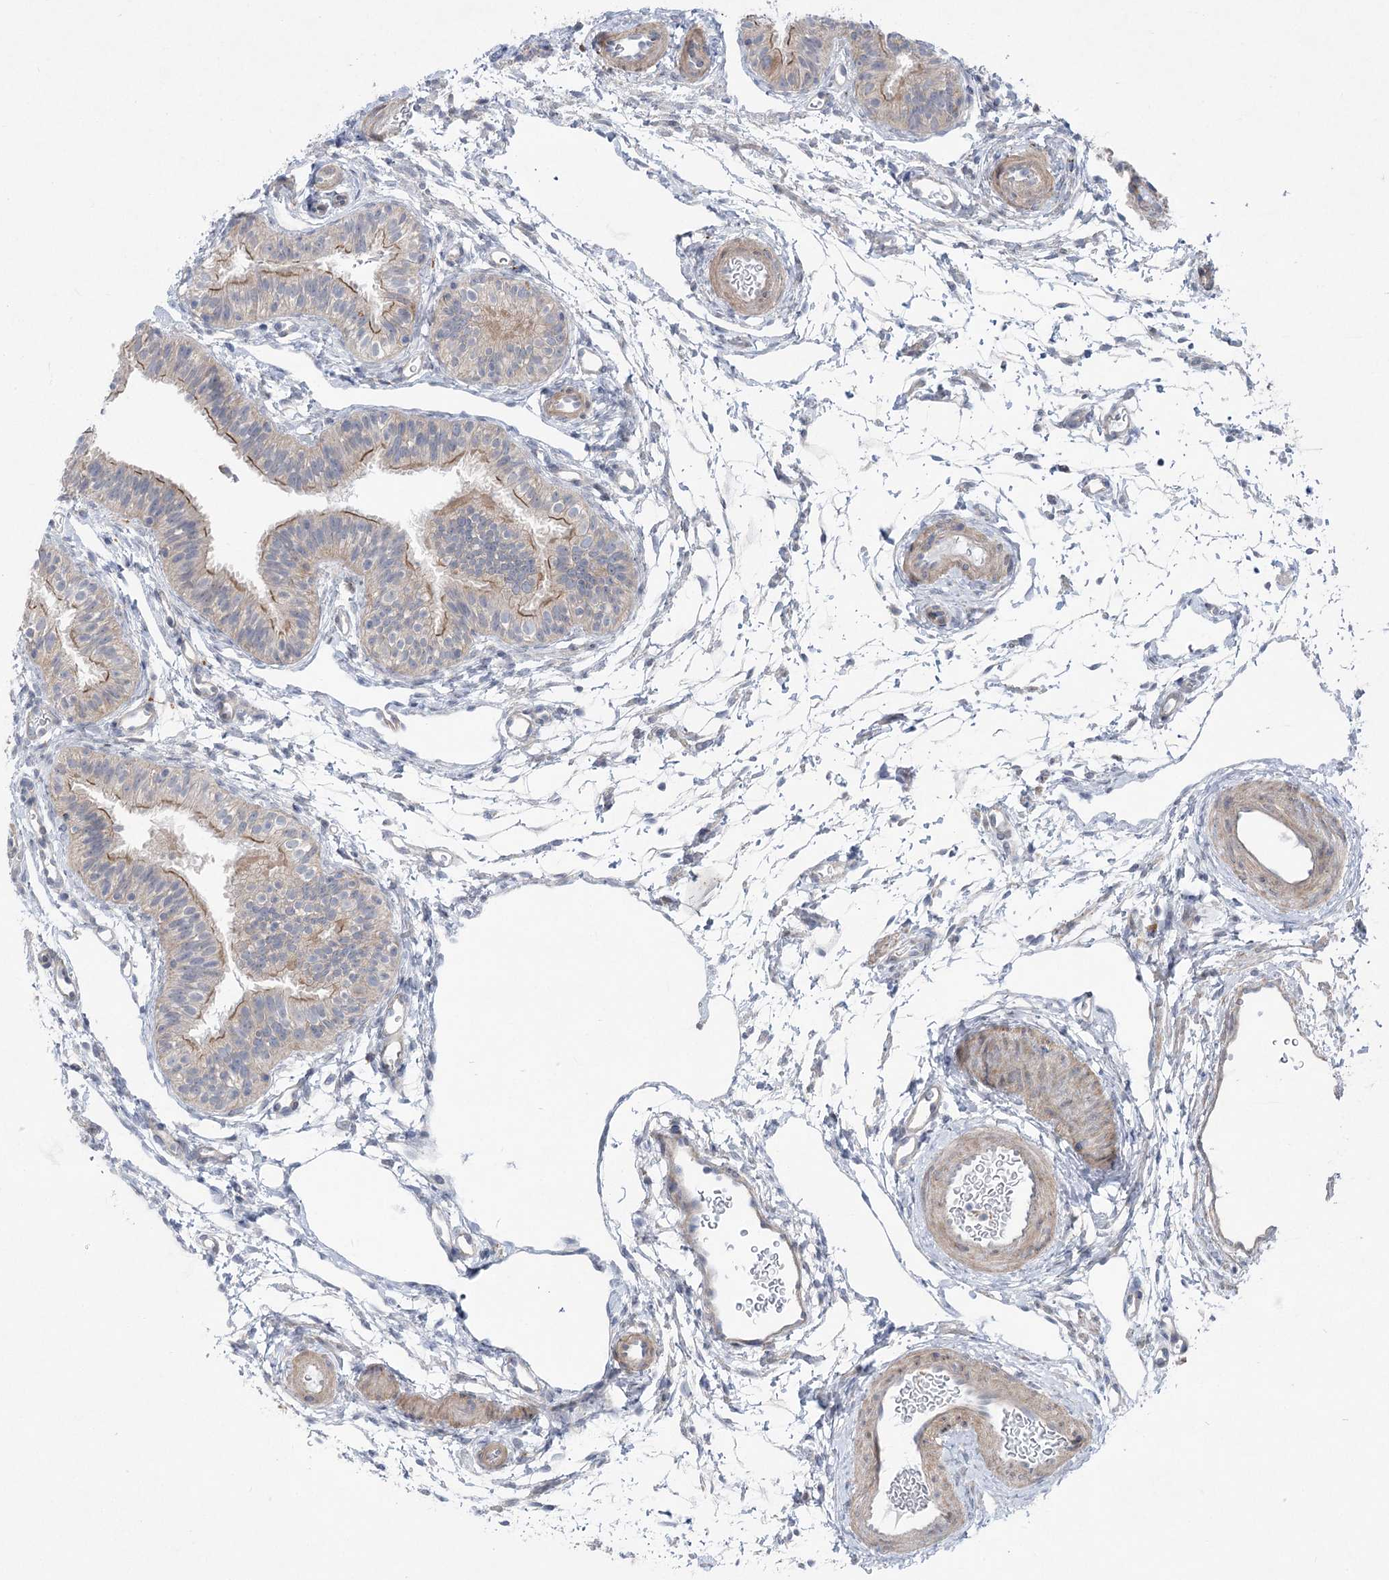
{"staining": {"intensity": "moderate", "quantity": "<25%", "location": "cytoplasmic/membranous"}, "tissue": "fallopian tube", "cell_type": "Glandular cells", "image_type": "normal", "snomed": [{"axis": "morphology", "description": "Normal tissue, NOS"}, {"axis": "topography", "description": "Fallopian tube"}], "caption": "The micrograph demonstrates a brown stain indicating the presence of a protein in the cytoplasmic/membranous of glandular cells in fallopian tube.", "gene": "SCN11A", "patient": {"sex": "female", "age": 35}}